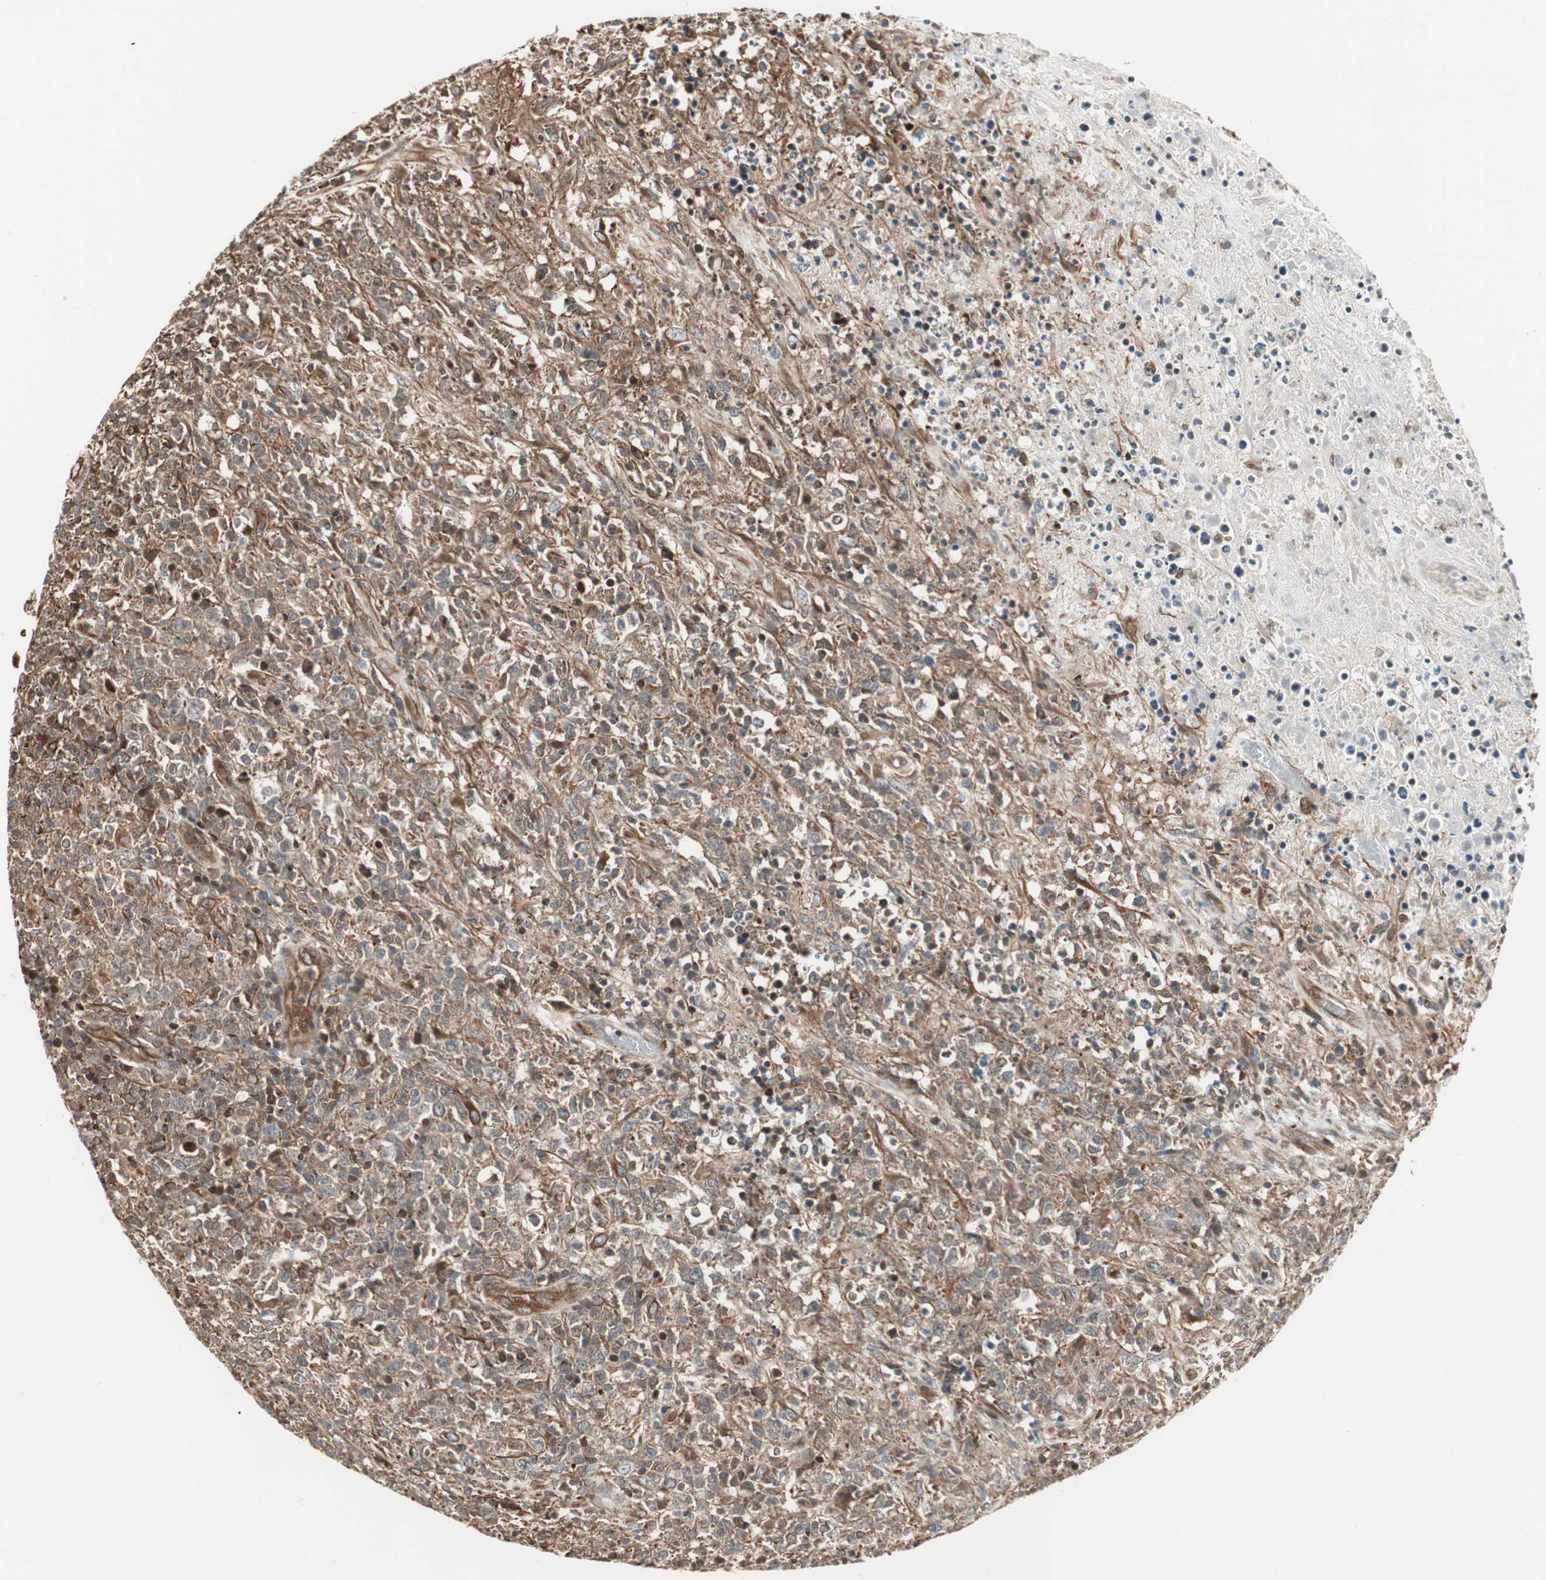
{"staining": {"intensity": "moderate", "quantity": ">75%", "location": "cytoplasmic/membranous"}, "tissue": "lymphoma", "cell_type": "Tumor cells", "image_type": "cancer", "snomed": [{"axis": "morphology", "description": "Malignant lymphoma, non-Hodgkin's type, High grade"}, {"axis": "topography", "description": "Lymph node"}], "caption": "IHC (DAB) staining of human lymphoma reveals moderate cytoplasmic/membranous protein expression in approximately >75% of tumor cells. The protein of interest is shown in brown color, while the nuclei are stained blue.", "gene": "MAD2L2", "patient": {"sex": "female", "age": 84}}